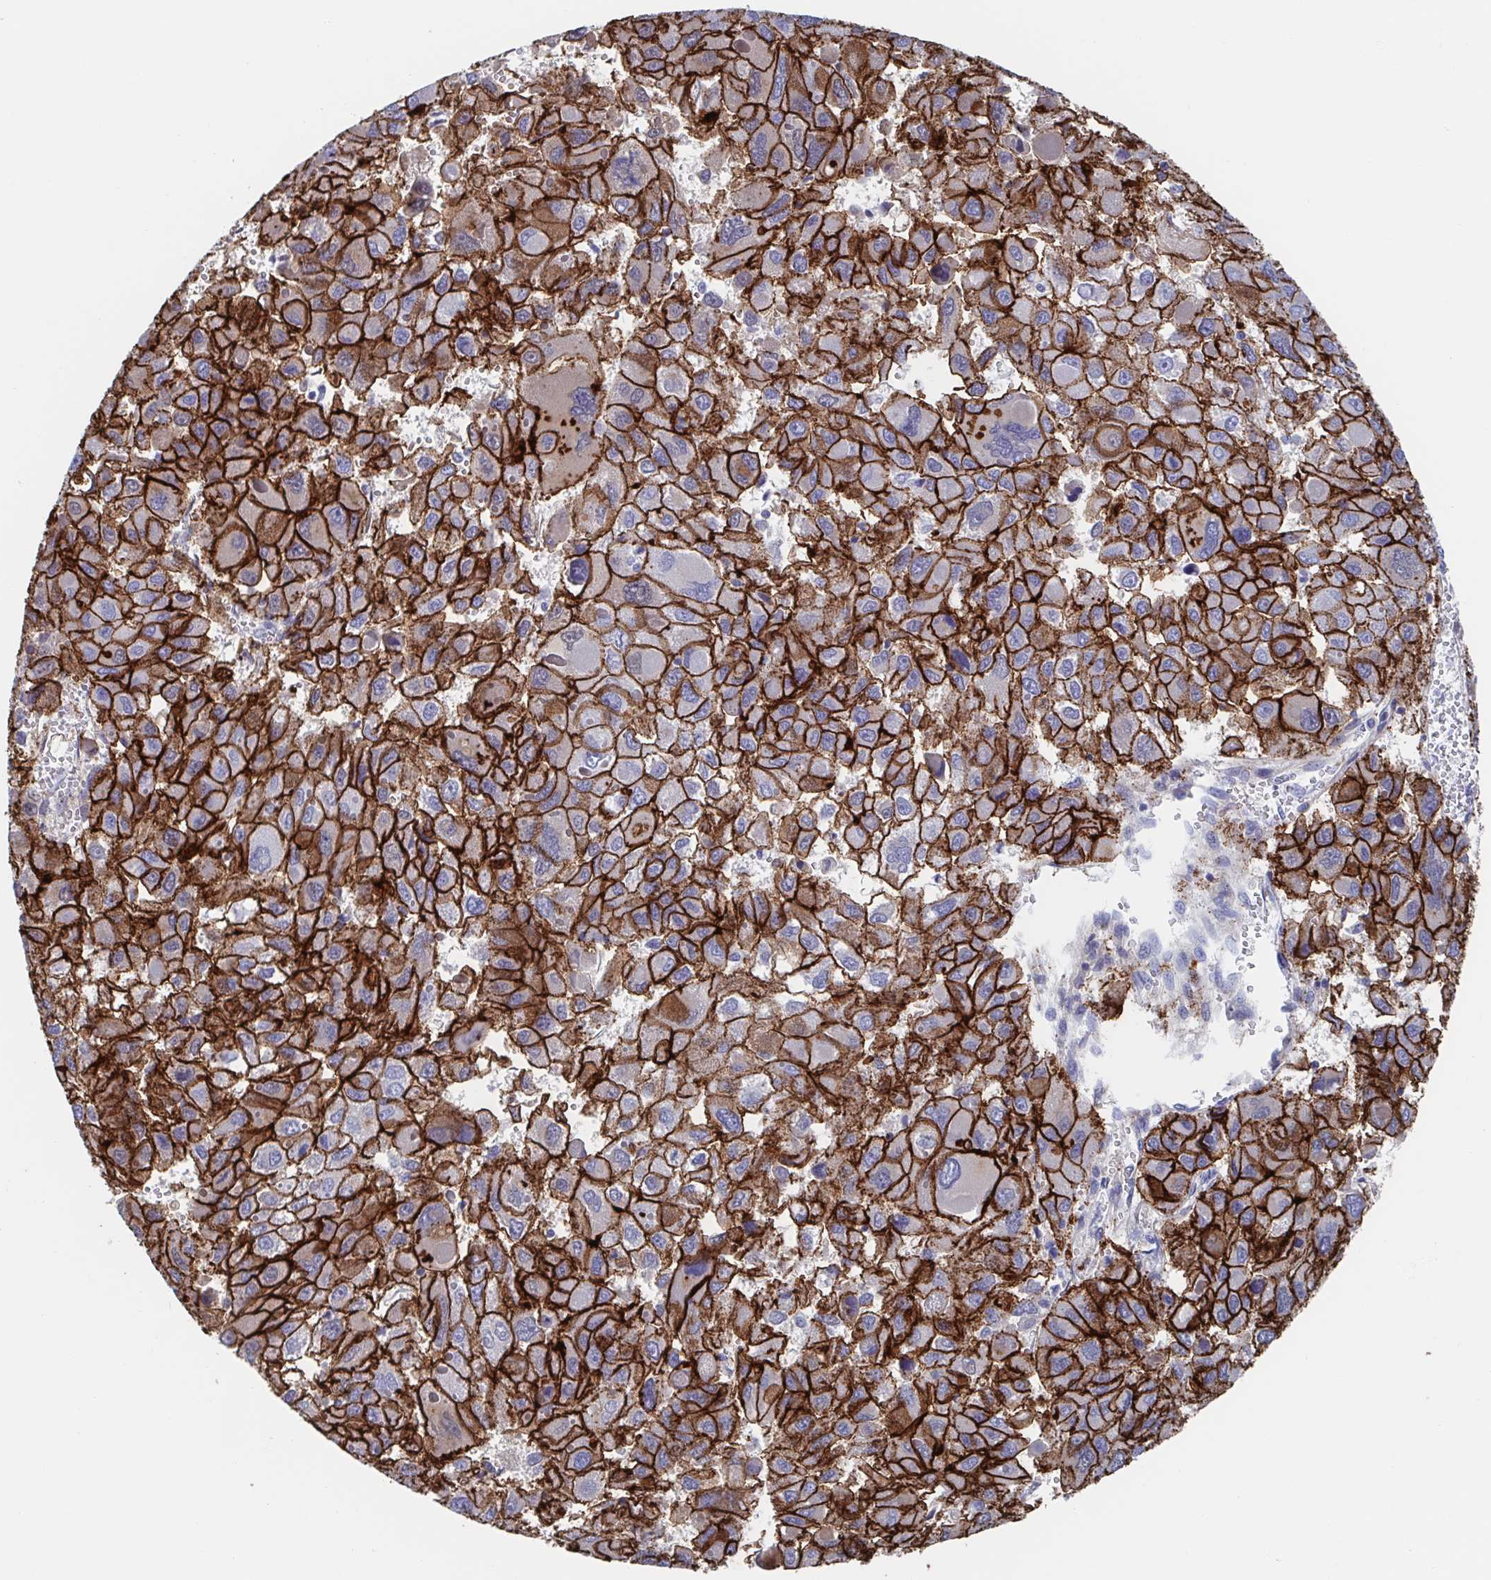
{"staining": {"intensity": "strong", "quantity": ">75%", "location": "cytoplasmic/membranous"}, "tissue": "liver cancer", "cell_type": "Tumor cells", "image_type": "cancer", "snomed": [{"axis": "morphology", "description": "Carcinoma, Hepatocellular, NOS"}, {"axis": "topography", "description": "Liver"}], "caption": "Tumor cells demonstrate strong cytoplasmic/membranous staining in about >75% of cells in liver cancer.", "gene": "CDH2", "patient": {"sex": "female", "age": 41}}